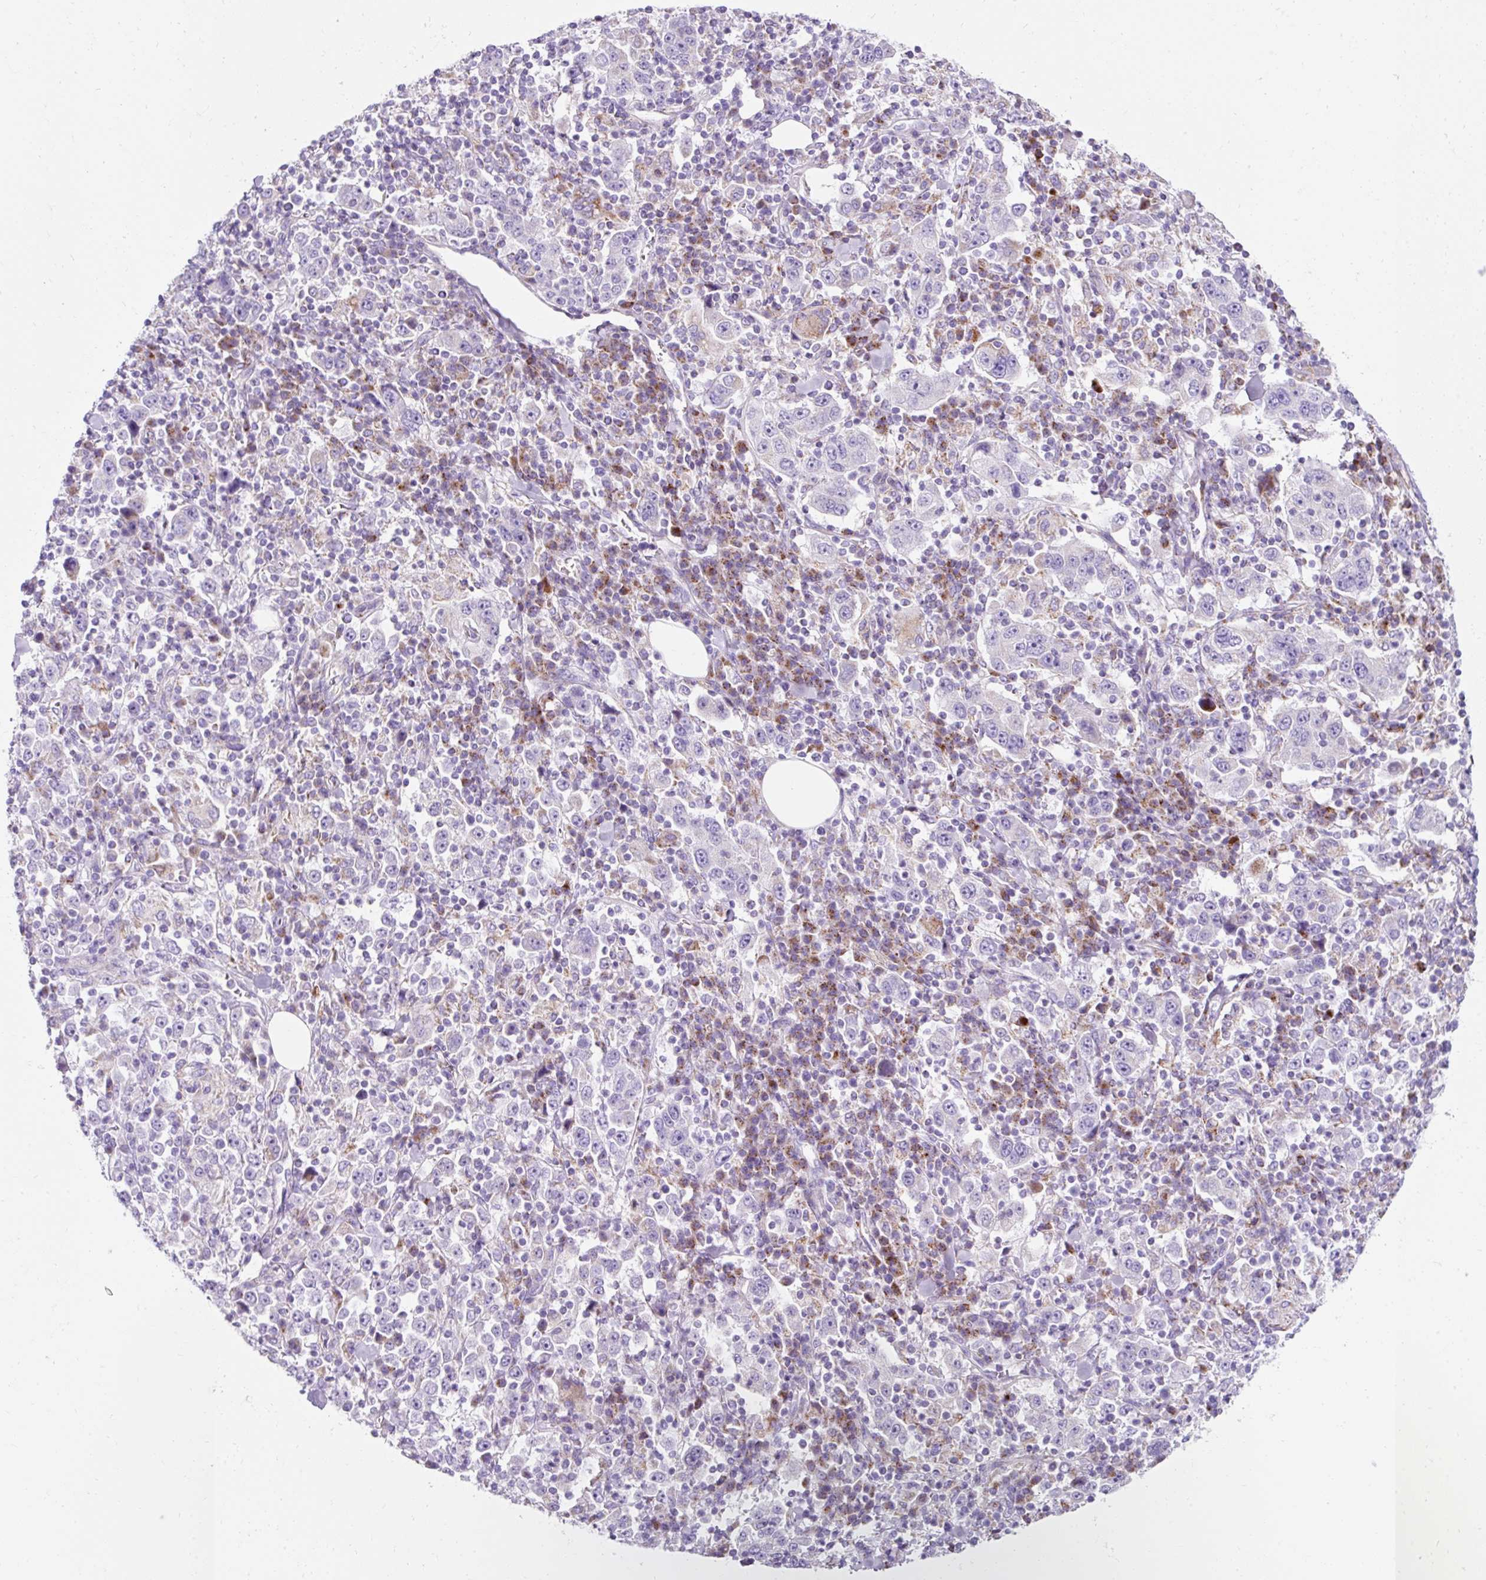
{"staining": {"intensity": "negative", "quantity": "none", "location": "none"}, "tissue": "stomach cancer", "cell_type": "Tumor cells", "image_type": "cancer", "snomed": [{"axis": "morphology", "description": "Normal tissue, NOS"}, {"axis": "morphology", "description": "Adenocarcinoma, NOS"}, {"axis": "topography", "description": "Stomach, upper"}, {"axis": "topography", "description": "Stomach"}], "caption": "Immunohistochemistry (IHC) micrograph of neoplastic tissue: human adenocarcinoma (stomach) stained with DAB (3,3'-diaminobenzidine) reveals no significant protein expression in tumor cells.", "gene": "PLPP2", "patient": {"sex": "male", "age": 59}}